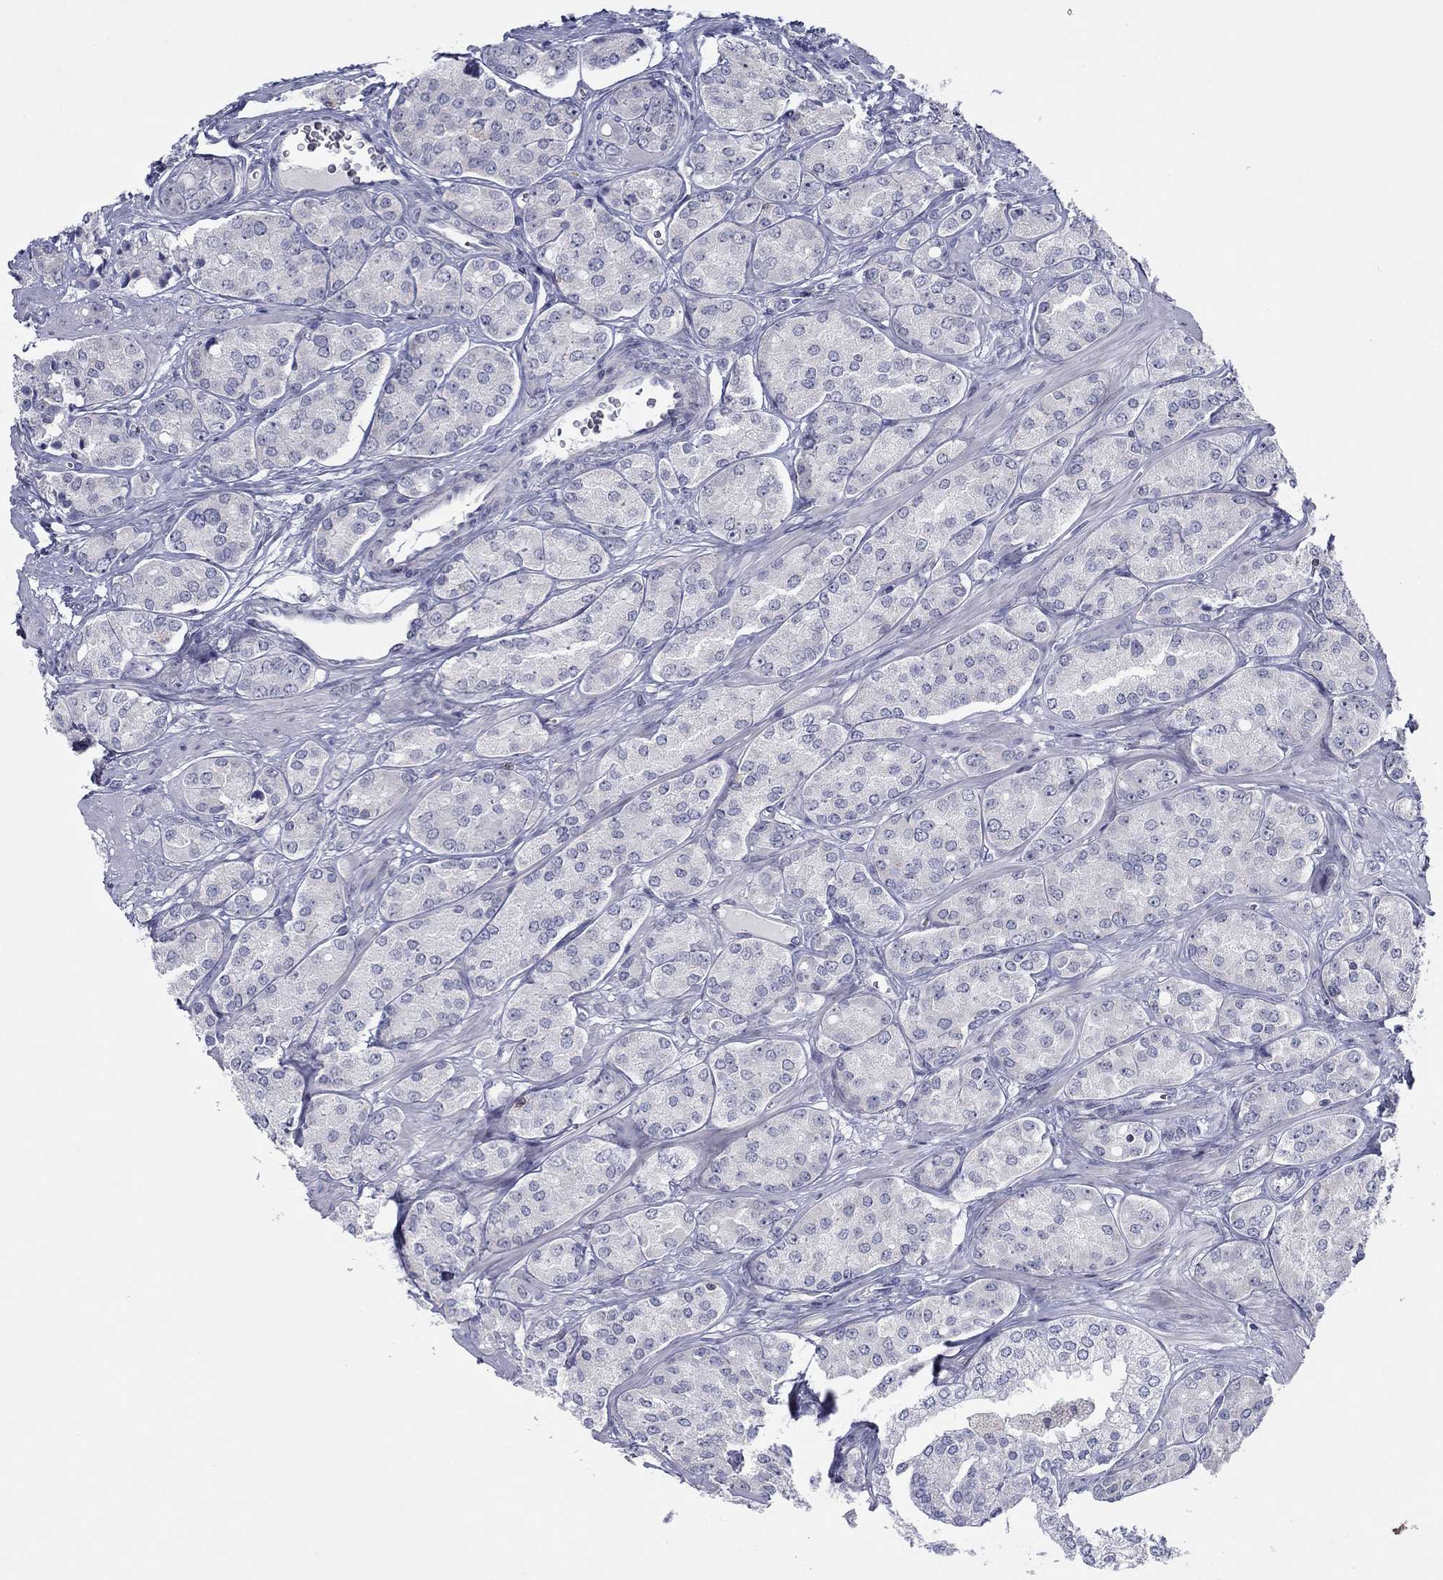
{"staining": {"intensity": "negative", "quantity": "none", "location": "none"}, "tissue": "prostate cancer", "cell_type": "Tumor cells", "image_type": "cancer", "snomed": [{"axis": "morphology", "description": "Adenocarcinoma, NOS"}, {"axis": "topography", "description": "Prostate"}], "caption": "The photomicrograph shows no staining of tumor cells in prostate cancer.", "gene": "ITGAE", "patient": {"sex": "male", "age": 67}}